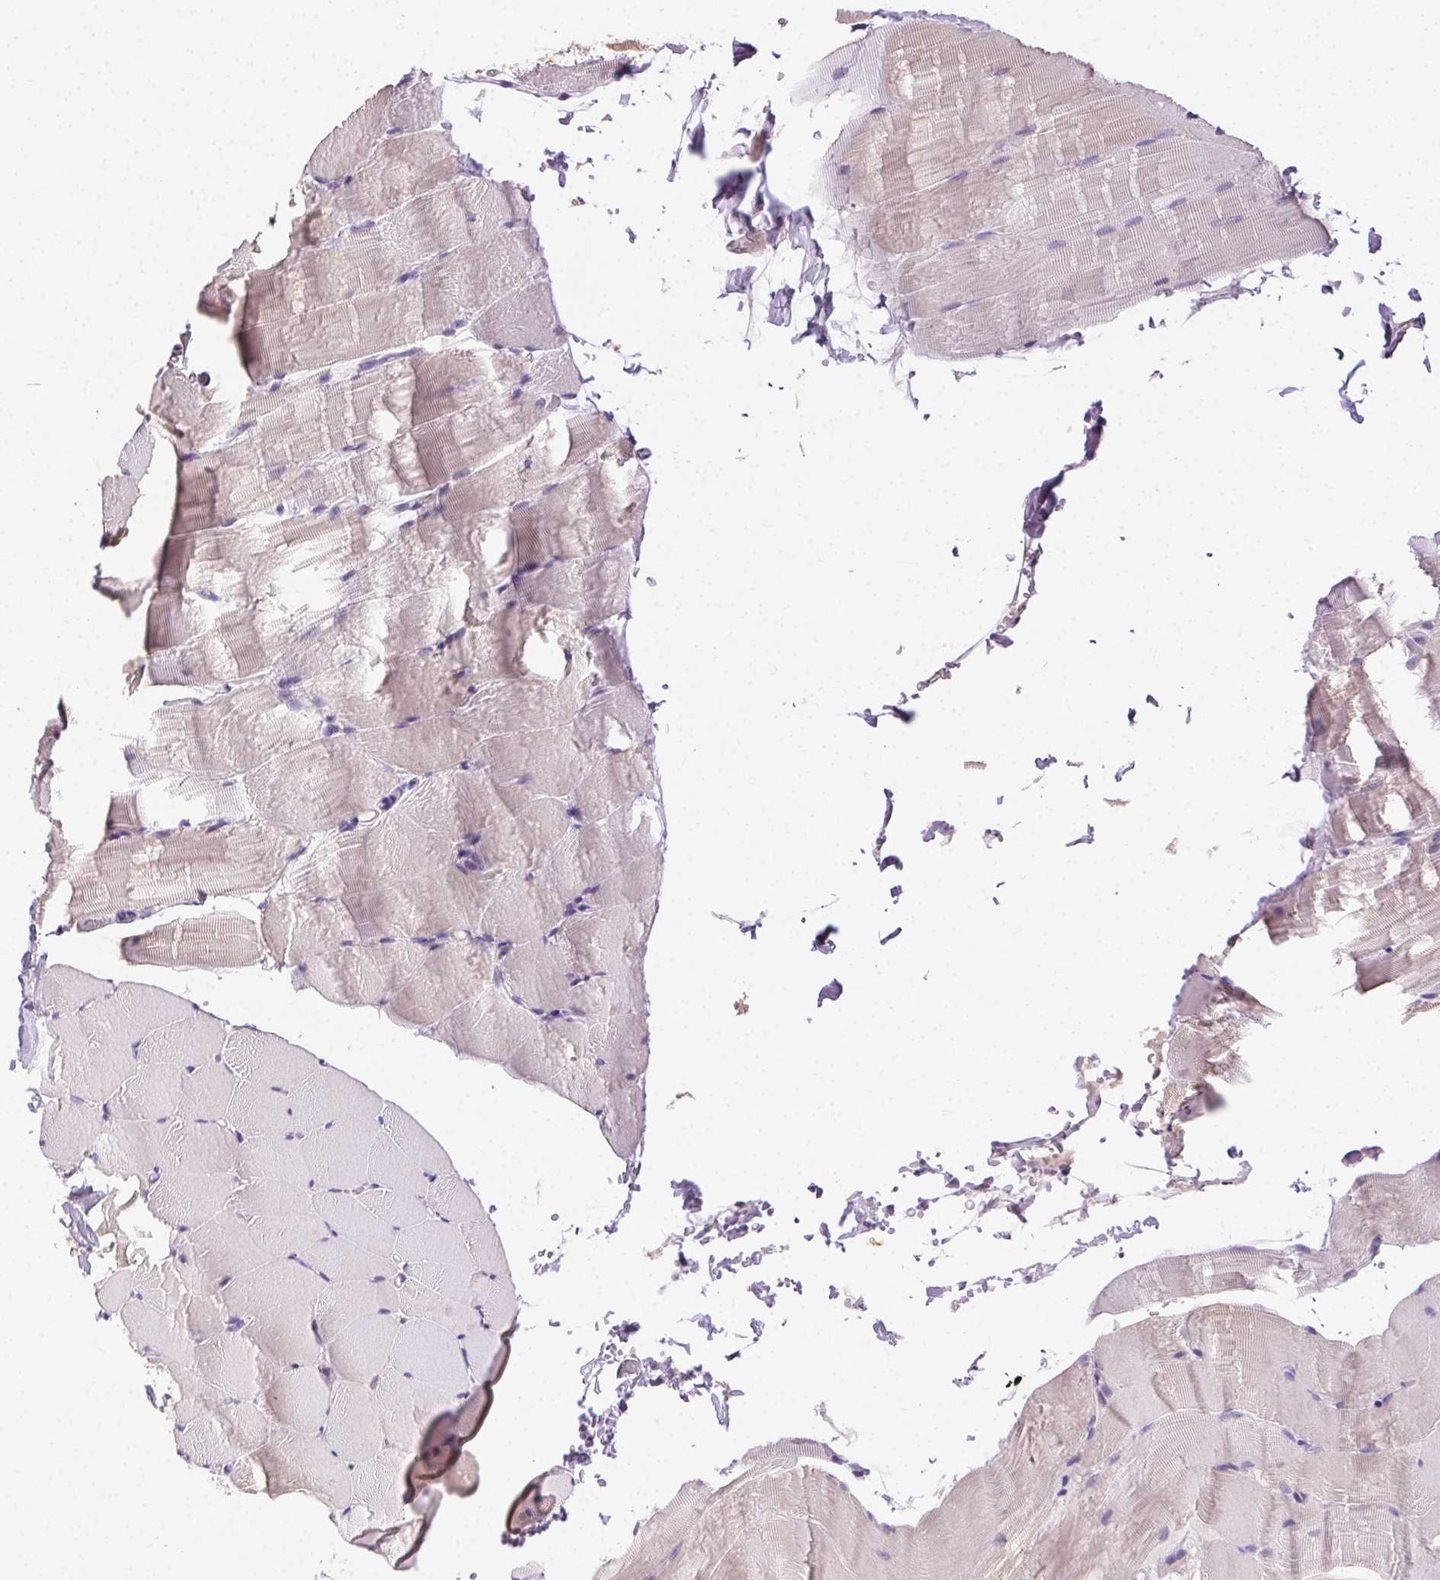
{"staining": {"intensity": "weak", "quantity": "<25%", "location": "cytoplasmic/membranous"}, "tissue": "skeletal muscle", "cell_type": "Myocytes", "image_type": "normal", "snomed": [{"axis": "morphology", "description": "Normal tissue, NOS"}, {"axis": "topography", "description": "Skeletal muscle"}], "caption": "High power microscopy histopathology image of an immunohistochemistry photomicrograph of normal skeletal muscle, revealing no significant staining in myocytes. Brightfield microscopy of immunohistochemistry stained with DAB (3,3'-diaminobenzidine) (brown) and hematoxylin (blue), captured at high magnification.", "gene": "SYCE2", "patient": {"sex": "female", "age": 37}}